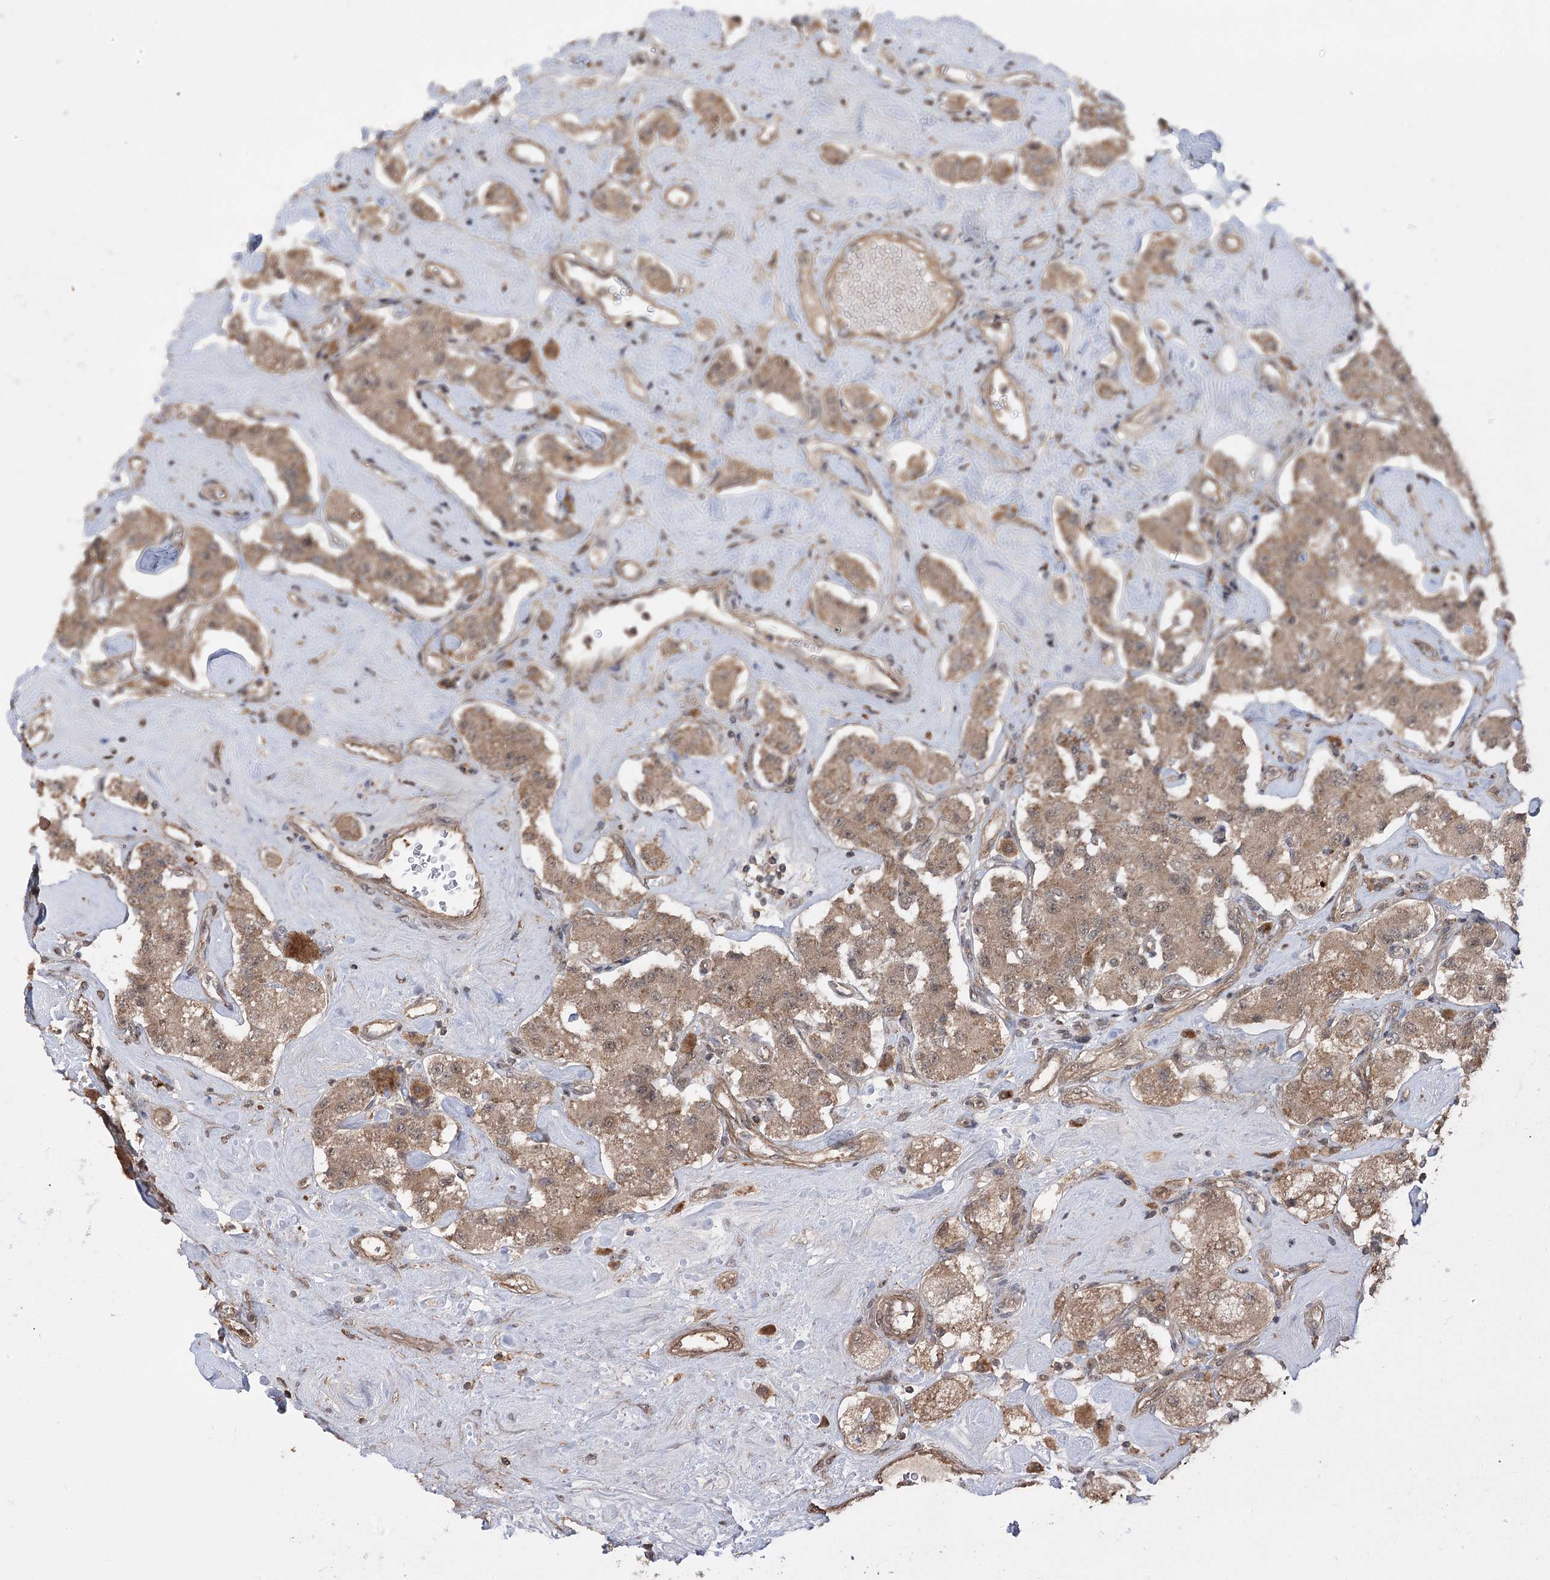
{"staining": {"intensity": "moderate", "quantity": ">75%", "location": "cytoplasmic/membranous,nuclear"}, "tissue": "carcinoid", "cell_type": "Tumor cells", "image_type": "cancer", "snomed": [{"axis": "morphology", "description": "Carcinoid, malignant, NOS"}, {"axis": "topography", "description": "Pancreas"}], "caption": "IHC micrograph of carcinoid stained for a protein (brown), which exhibits medium levels of moderate cytoplasmic/membranous and nuclear expression in approximately >75% of tumor cells.", "gene": "TENM2", "patient": {"sex": "male", "age": 41}}